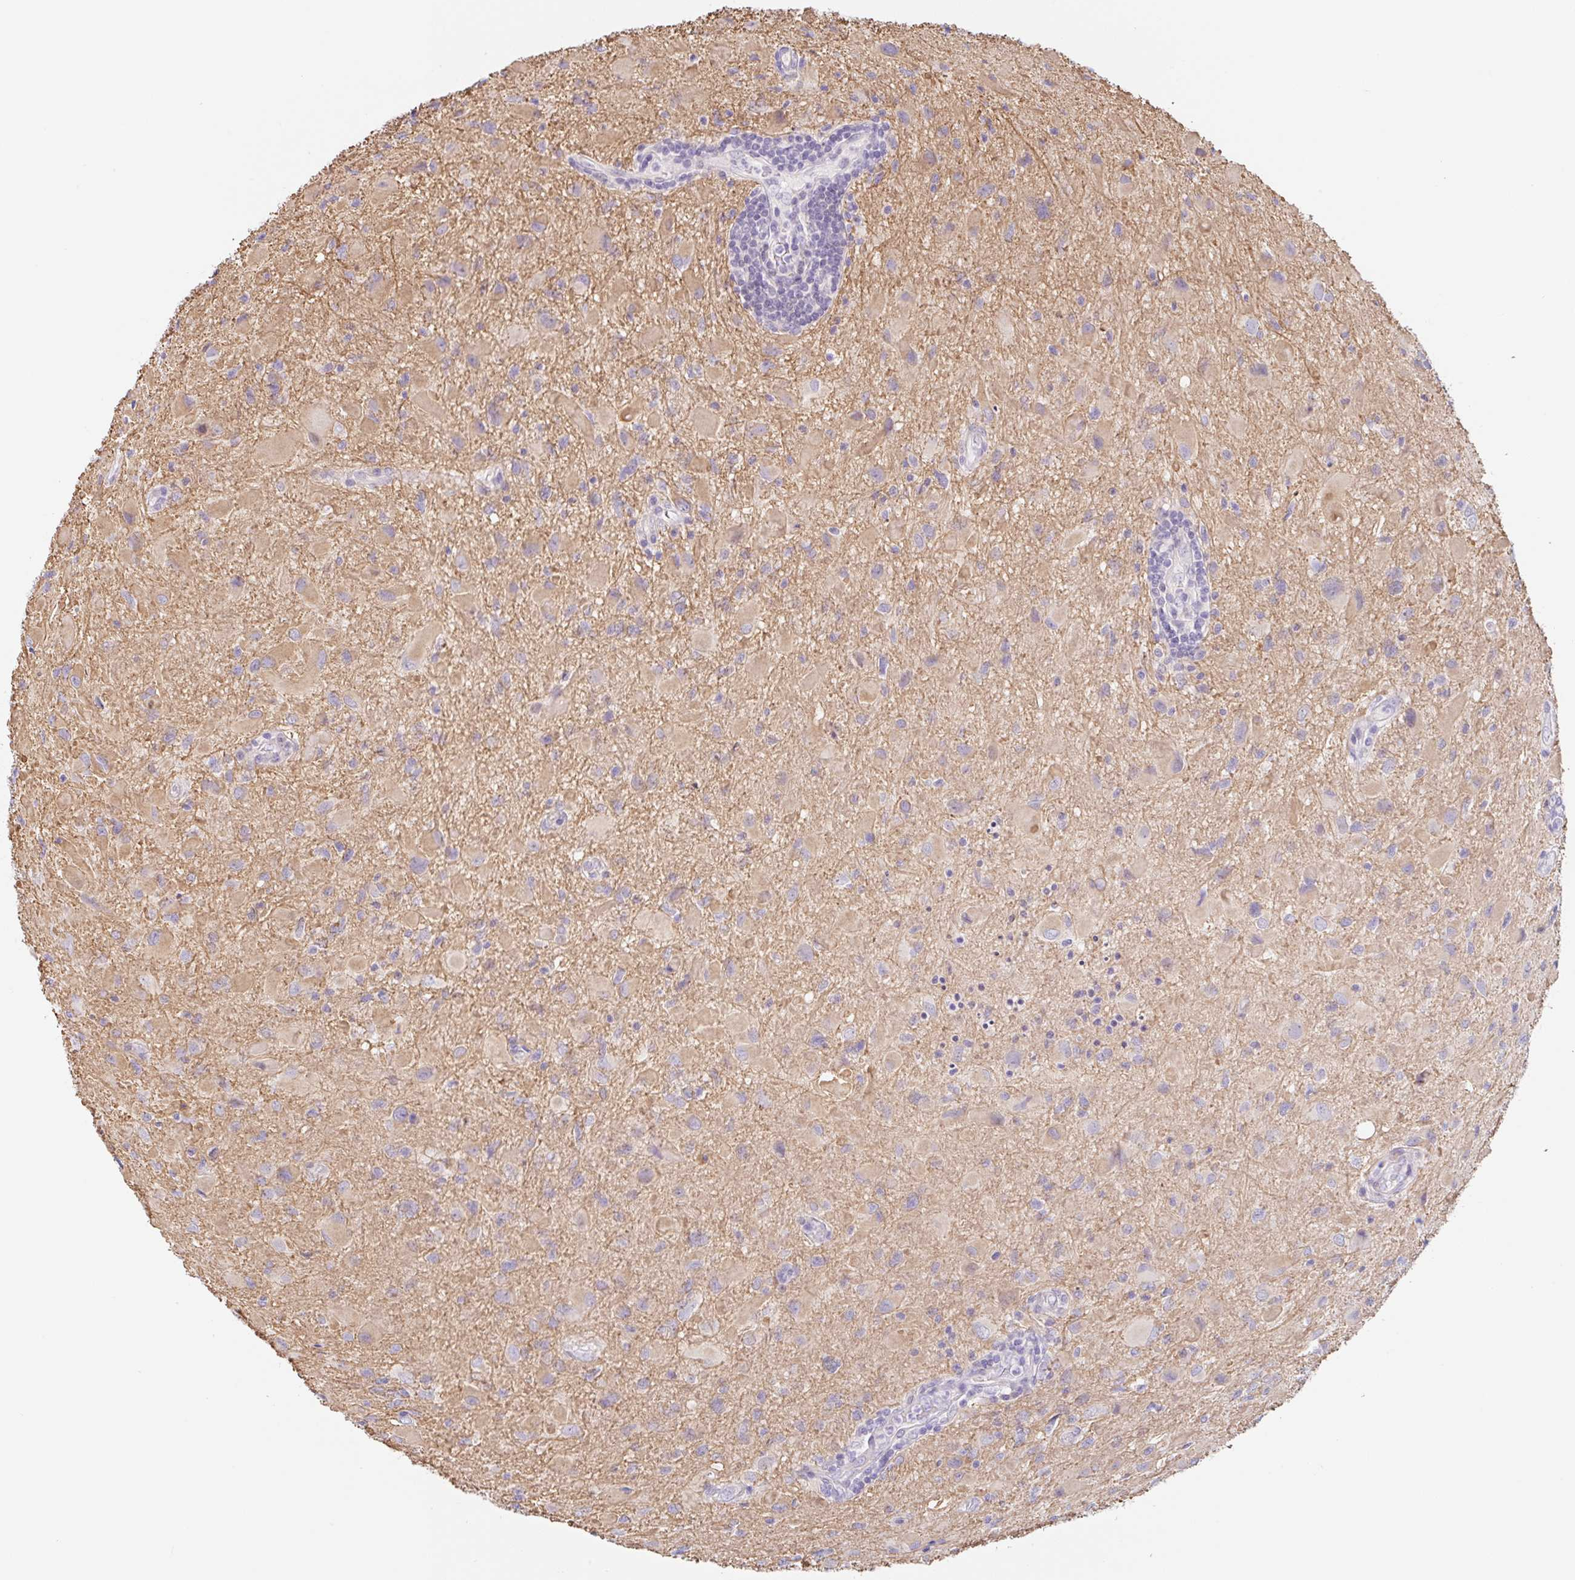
{"staining": {"intensity": "weak", "quantity": "25%-75%", "location": "cytoplasmic/membranous"}, "tissue": "glioma", "cell_type": "Tumor cells", "image_type": "cancer", "snomed": [{"axis": "morphology", "description": "Glioma, malignant, Low grade"}, {"axis": "topography", "description": "Brain"}], "caption": "Immunohistochemistry (IHC) photomicrograph of low-grade glioma (malignant) stained for a protein (brown), which displays low levels of weak cytoplasmic/membranous staining in approximately 25%-75% of tumor cells.", "gene": "DCAF17", "patient": {"sex": "female", "age": 32}}